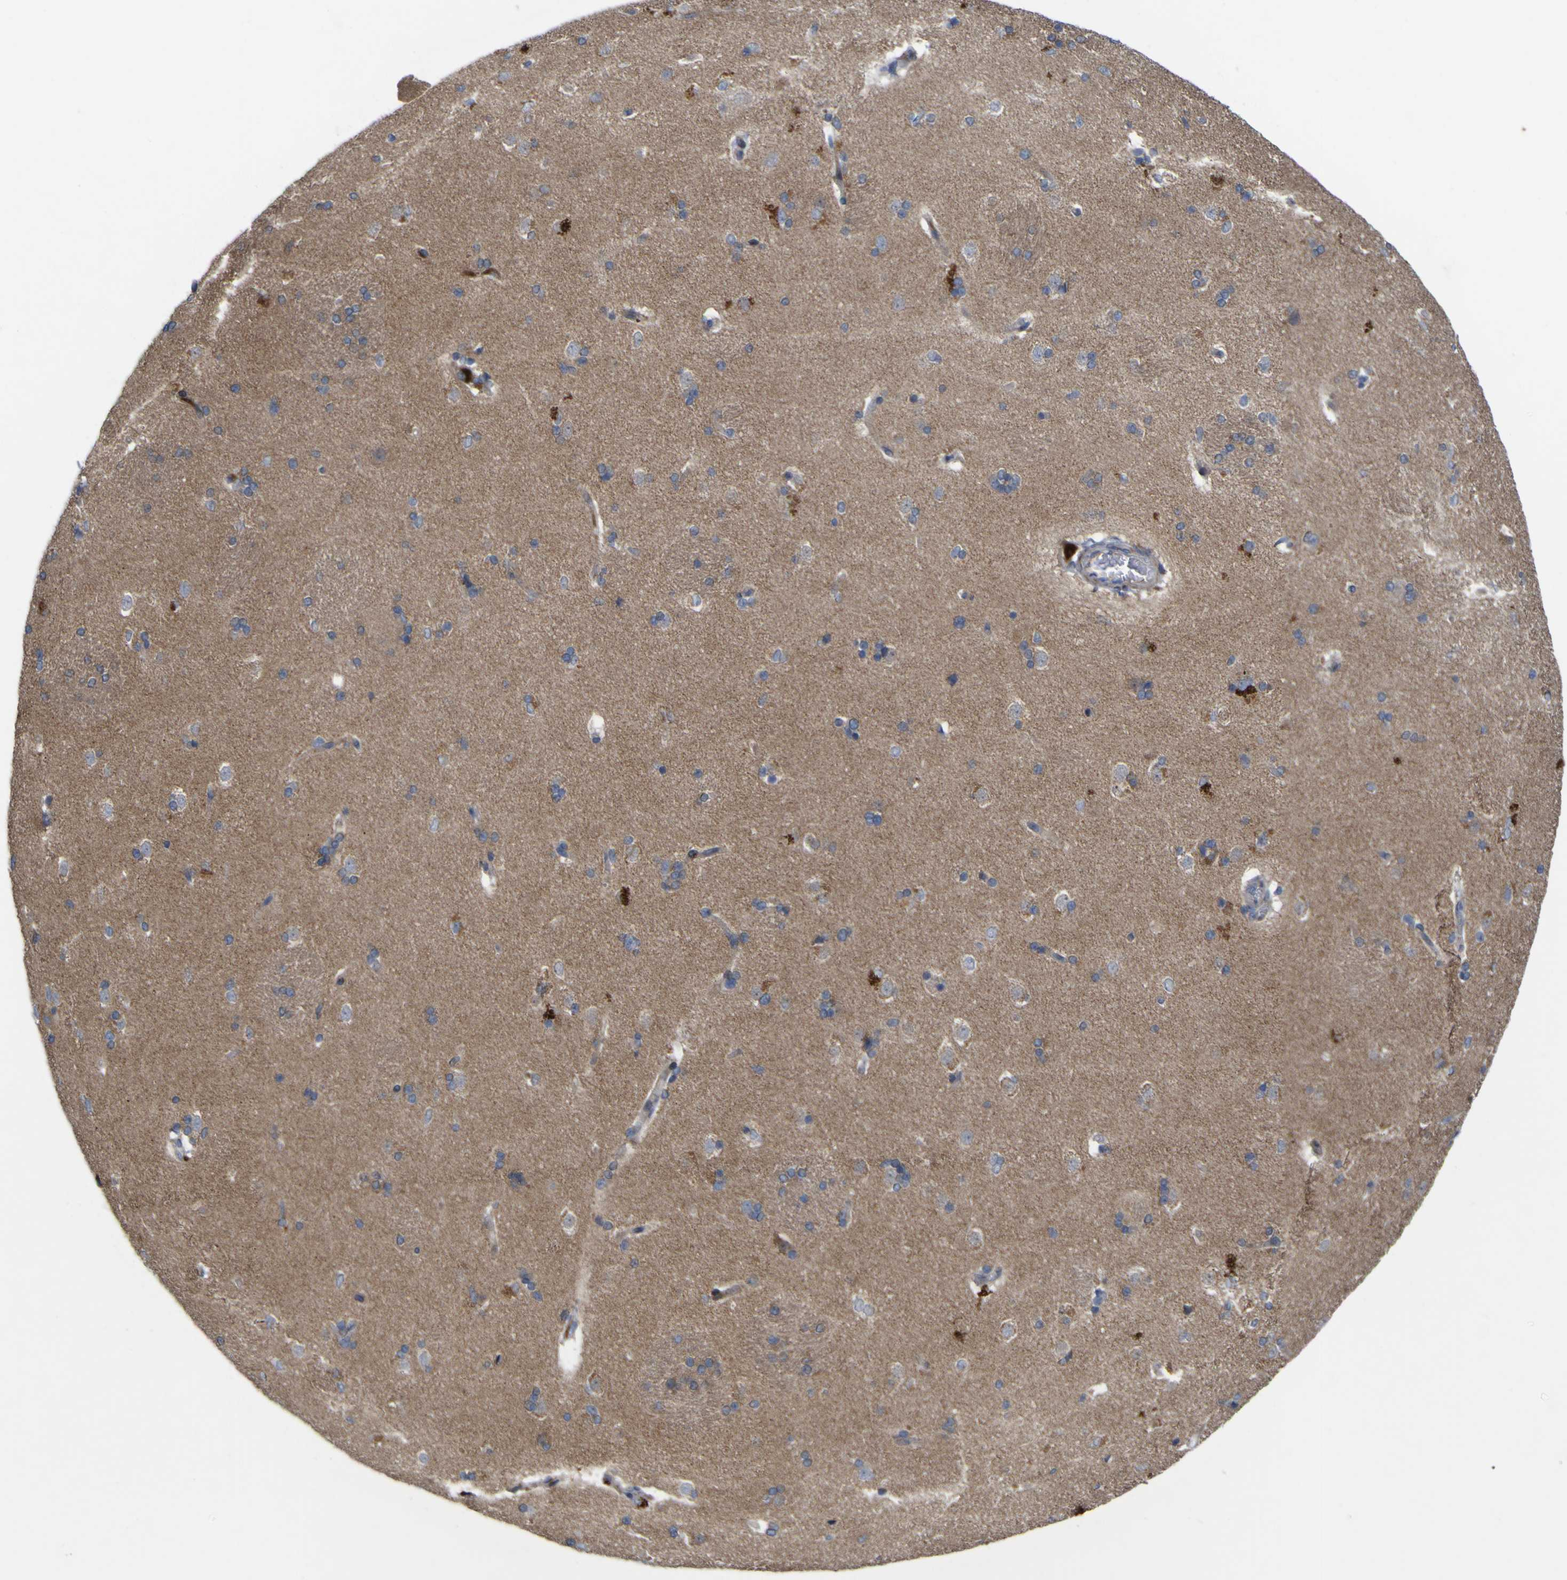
{"staining": {"intensity": "negative", "quantity": "none", "location": "none"}, "tissue": "caudate", "cell_type": "Glial cells", "image_type": "normal", "snomed": [{"axis": "morphology", "description": "Normal tissue, NOS"}, {"axis": "topography", "description": "Lateral ventricle wall"}], "caption": "Immunohistochemistry (IHC) photomicrograph of benign caudate stained for a protein (brown), which reveals no positivity in glial cells.", "gene": "NAV1", "patient": {"sex": "female", "age": 19}}